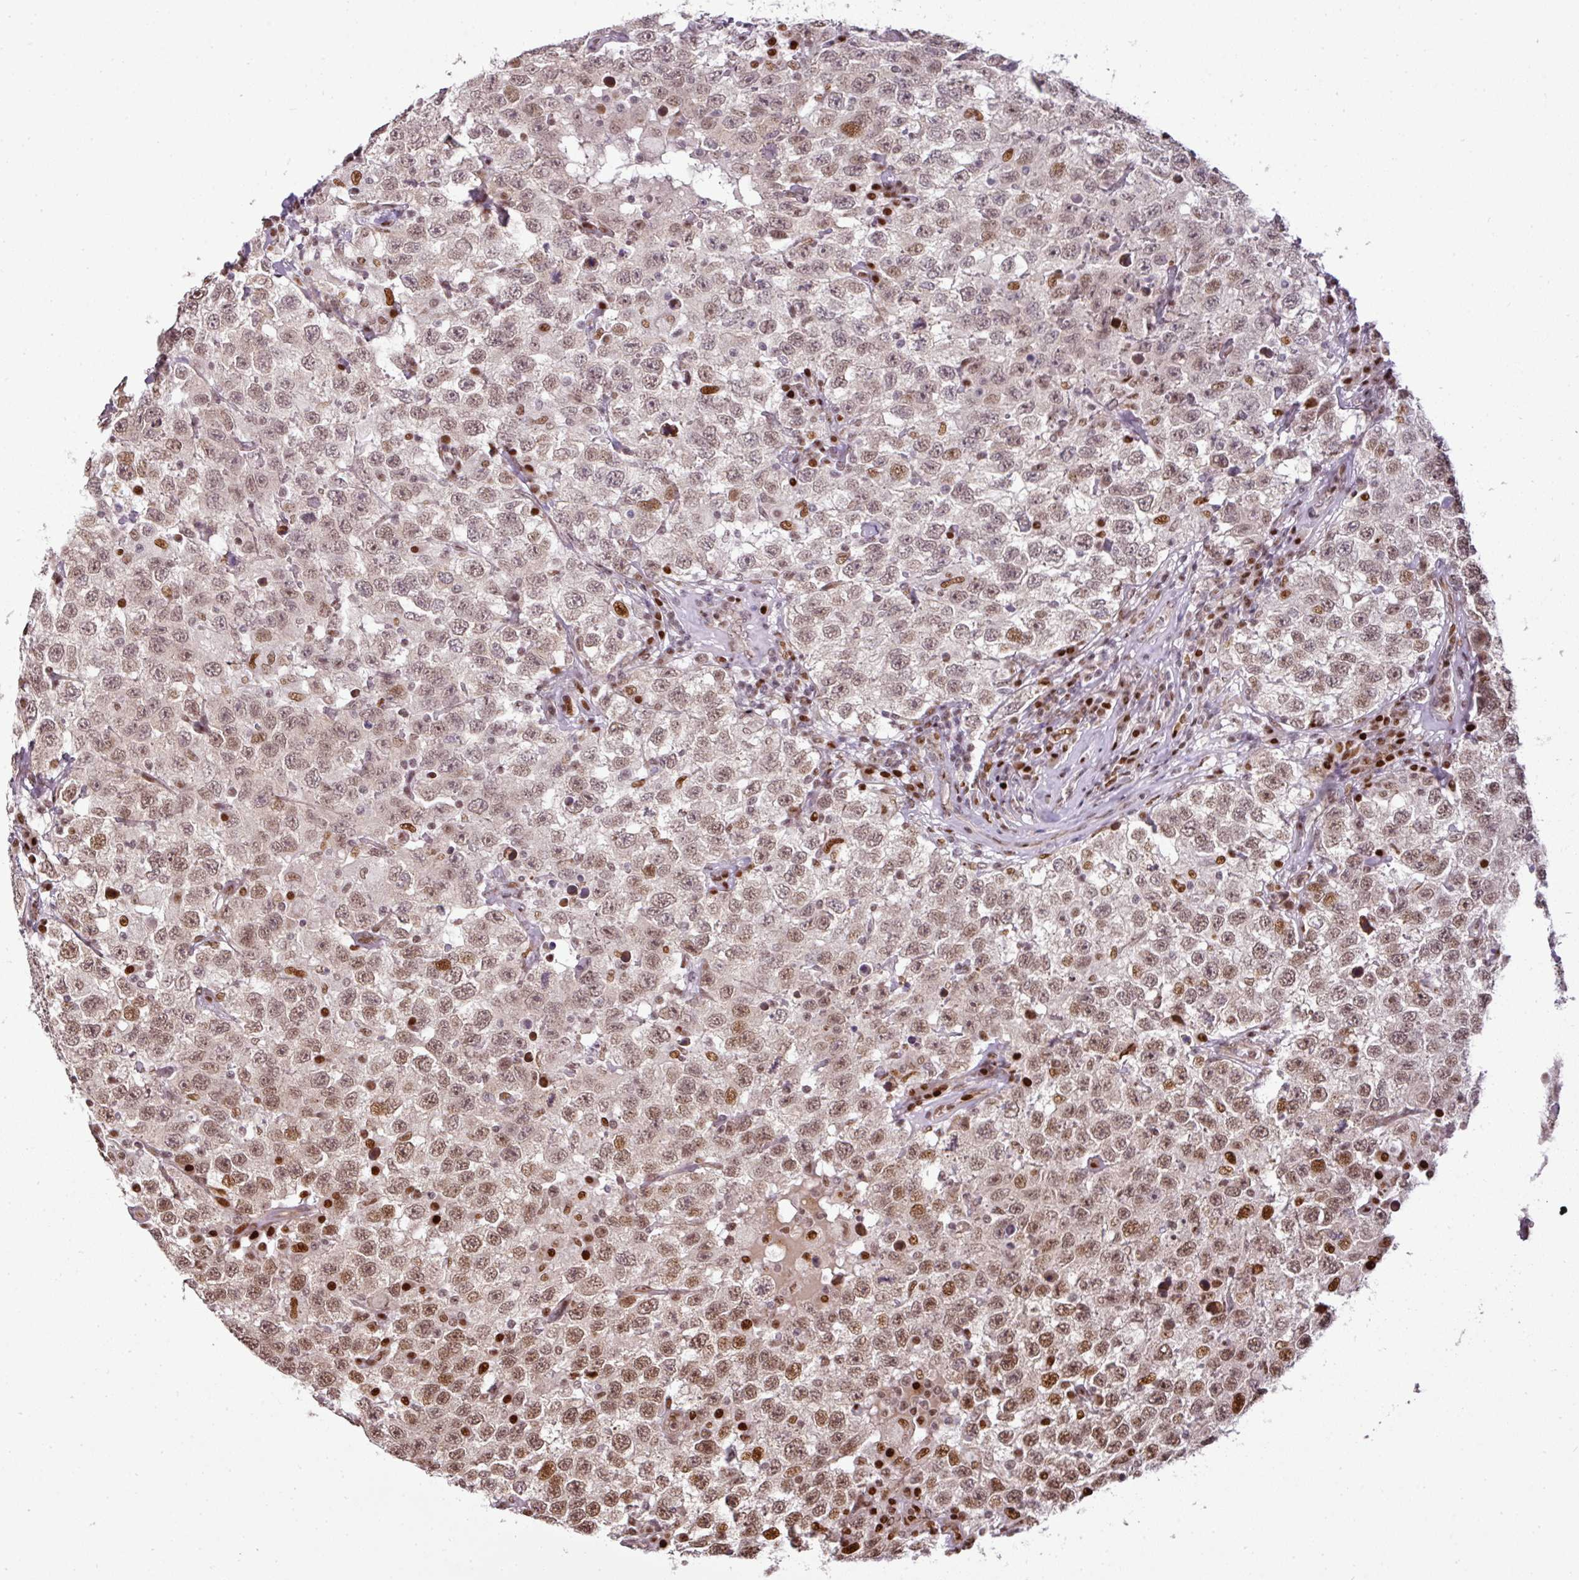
{"staining": {"intensity": "moderate", "quantity": ">75%", "location": "nuclear"}, "tissue": "testis cancer", "cell_type": "Tumor cells", "image_type": "cancer", "snomed": [{"axis": "morphology", "description": "Seminoma, NOS"}, {"axis": "topography", "description": "Testis"}], "caption": "Immunohistochemistry (IHC) (DAB) staining of seminoma (testis) exhibits moderate nuclear protein staining in about >75% of tumor cells. Using DAB (3,3'-diaminobenzidine) (brown) and hematoxylin (blue) stains, captured at high magnification using brightfield microscopy.", "gene": "MYSM1", "patient": {"sex": "male", "age": 41}}